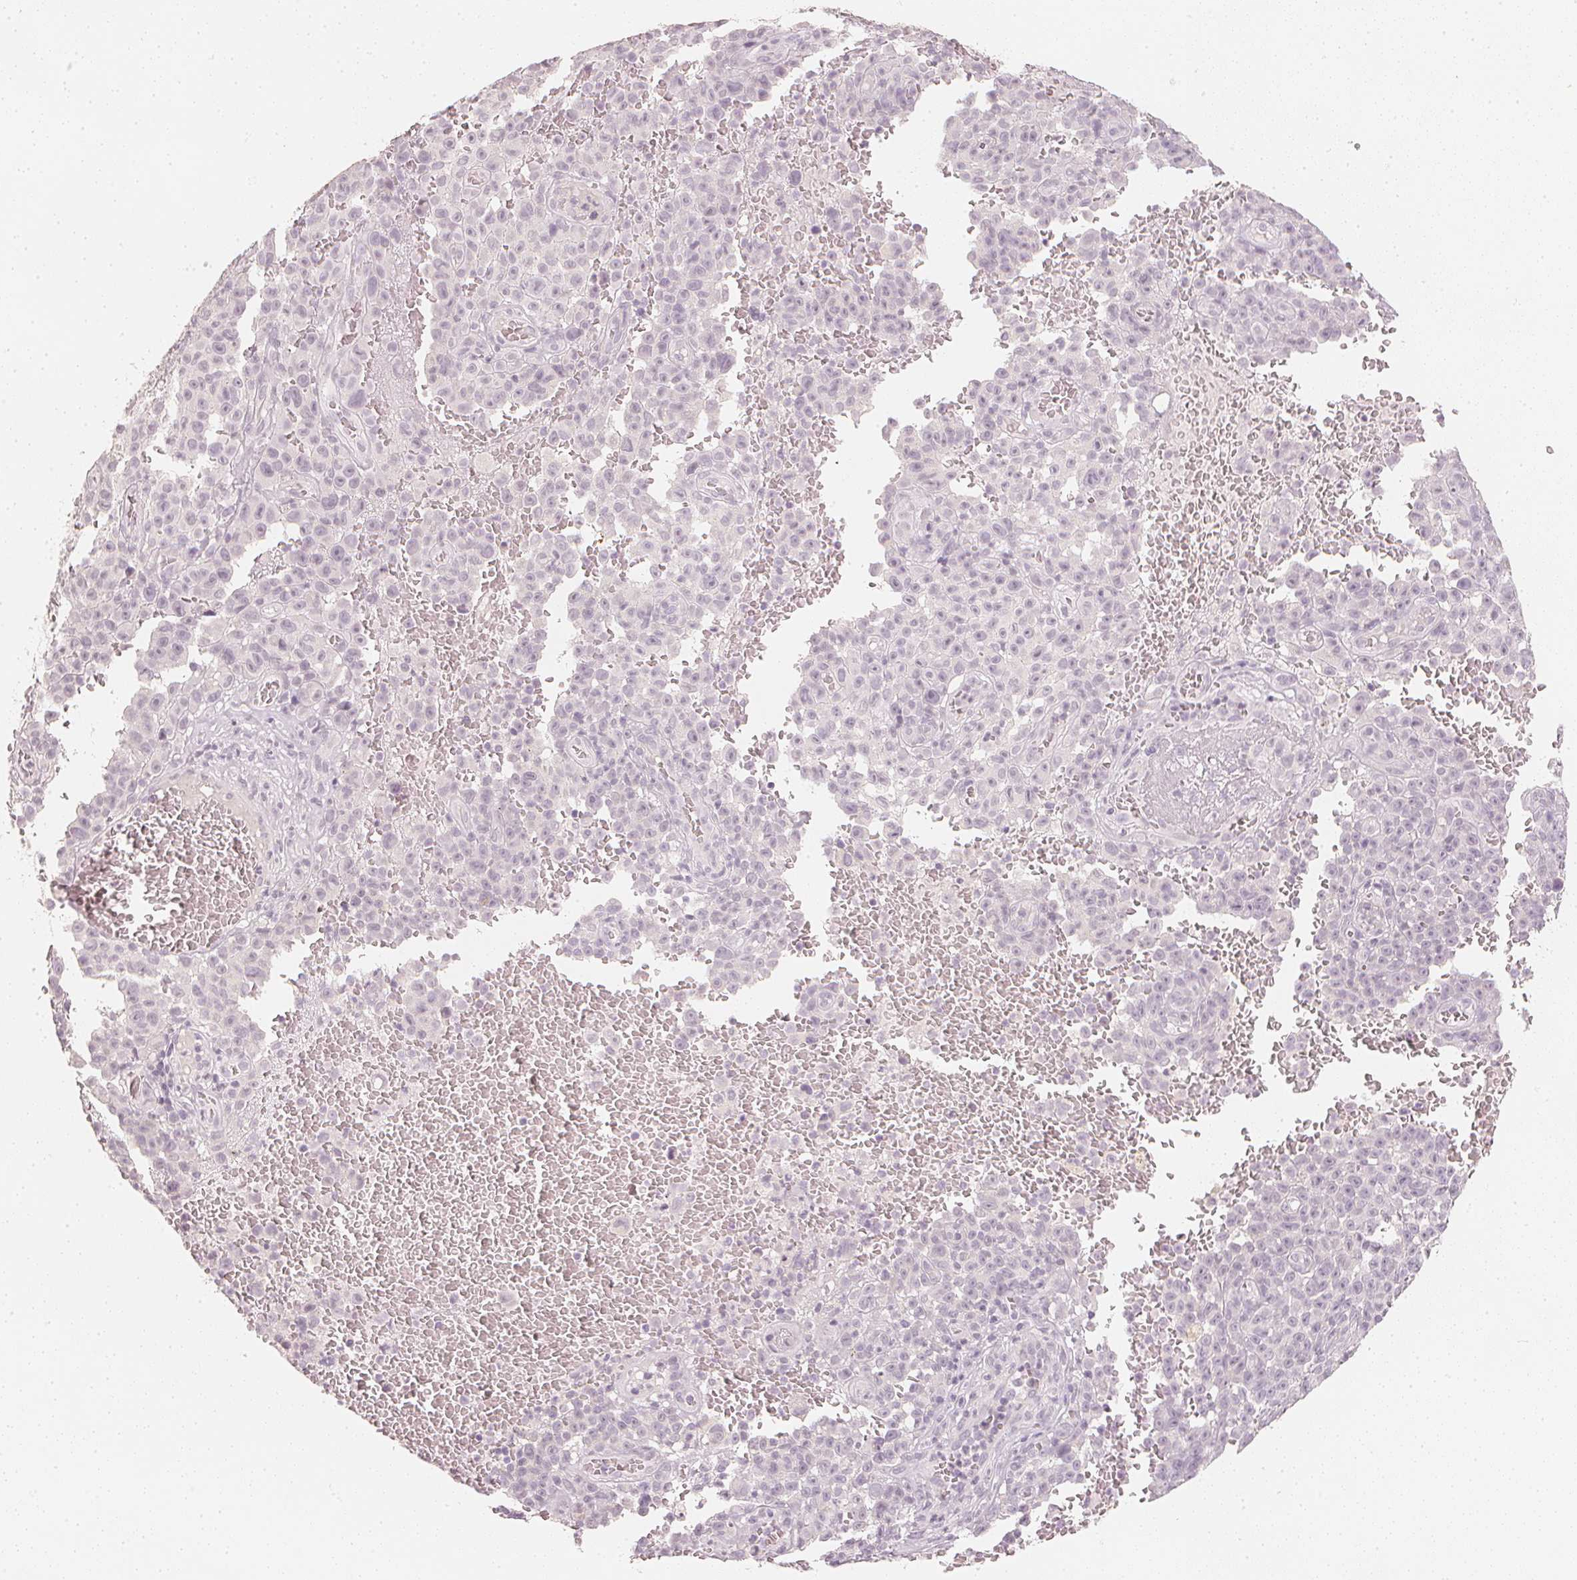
{"staining": {"intensity": "negative", "quantity": "none", "location": "none"}, "tissue": "melanoma", "cell_type": "Tumor cells", "image_type": "cancer", "snomed": [{"axis": "morphology", "description": "Malignant melanoma, NOS"}, {"axis": "topography", "description": "Skin"}], "caption": "Immunohistochemistry micrograph of malignant melanoma stained for a protein (brown), which exhibits no expression in tumor cells.", "gene": "CALB1", "patient": {"sex": "female", "age": 82}}